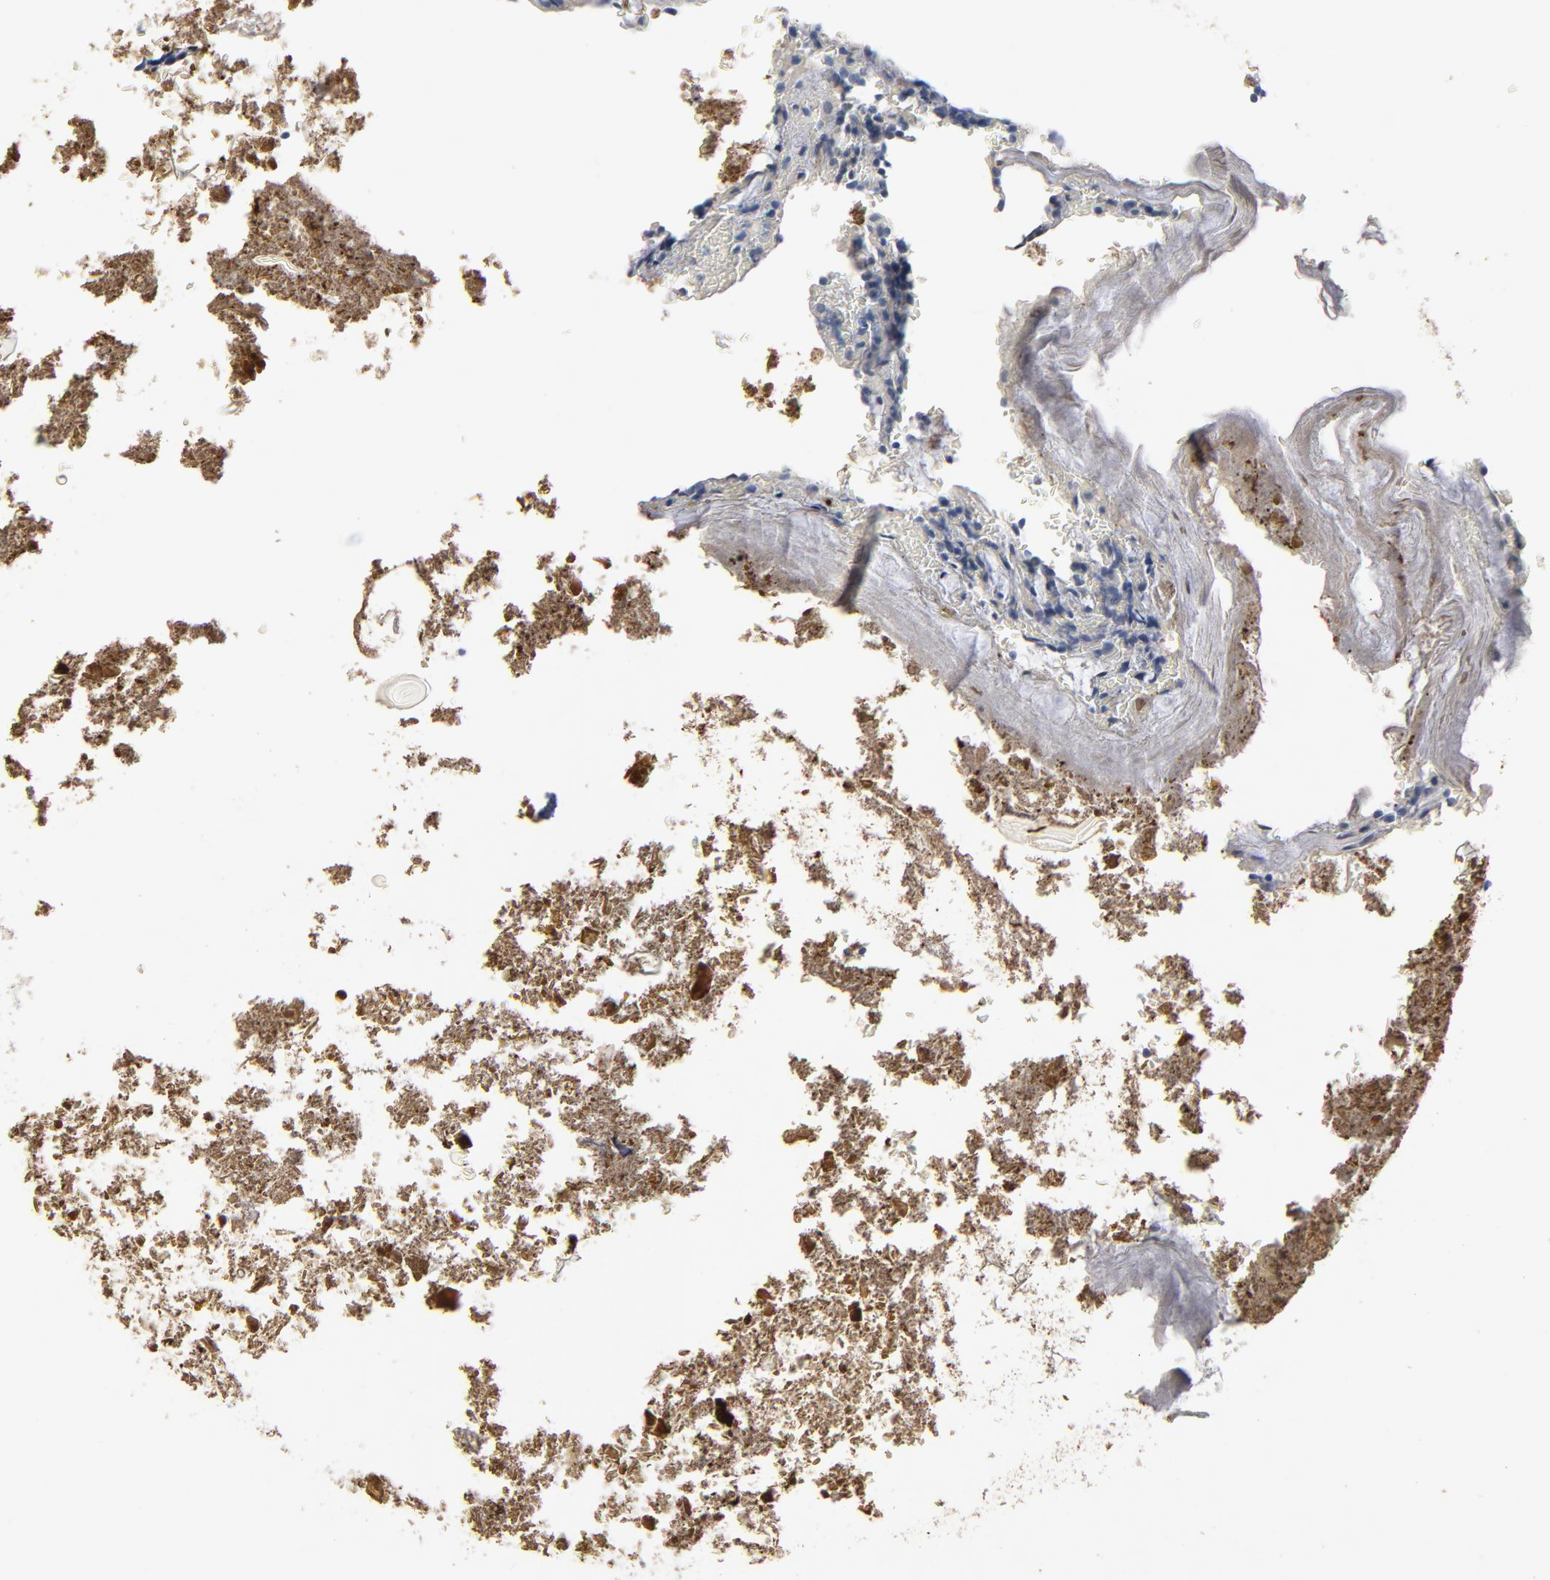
{"staining": {"intensity": "negative", "quantity": "none", "location": "none"}, "tissue": "appendix", "cell_type": "Glandular cells", "image_type": "normal", "snomed": [{"axis": "morphology", "description": "Normal tissue, NOS"}, {"axis": "topography", "description": "Appendix"}], "caption": "High power microscopy histopathology image of an IHC micrograph of normal appendix, revealing no significant positivity in glandular cells. (DAB immunohistochemistry, high magnification).", "gene": "KDR", "patient": {"sex": "female", "age": 10}}